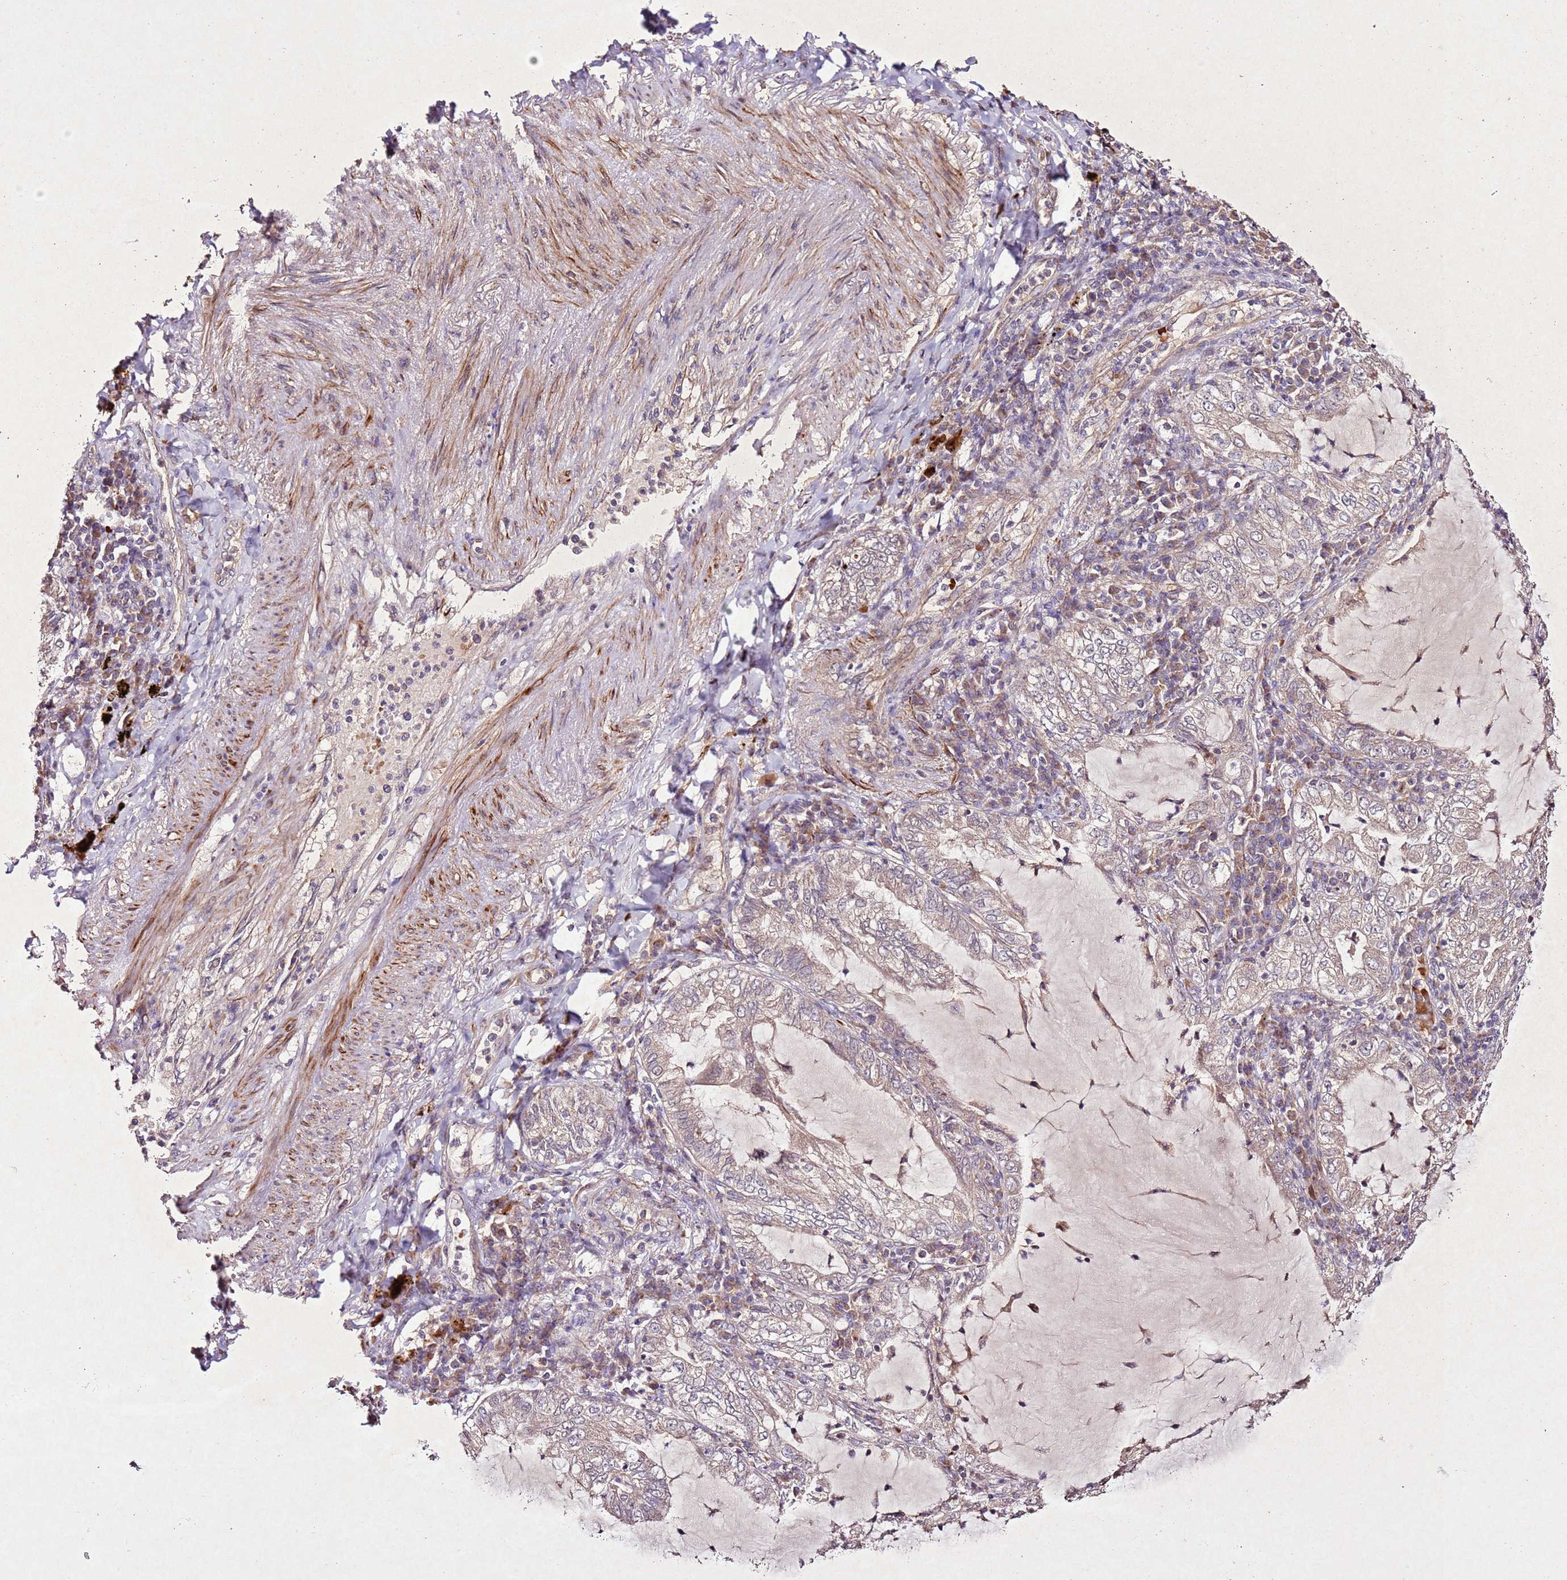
{"staining": {"intensity": "weak", "quantity": "<25%", "location": "cytoplasmic/membranous"}, "tissue": "lung cancer", "cell_type": "Tumor cells", "image_type": "cancer", "snomed": [{"axis": "morphology", "description": "Adenocarcinoma, NOS"}, {"axis": "topography", "description": "Lung"}], "caption": "The histopathology image reveals no significant positivity in tumor cells of adenocarcinoma (lung).", "gene": "PTMA", "patient": {"sex": "female", "age": 73}}